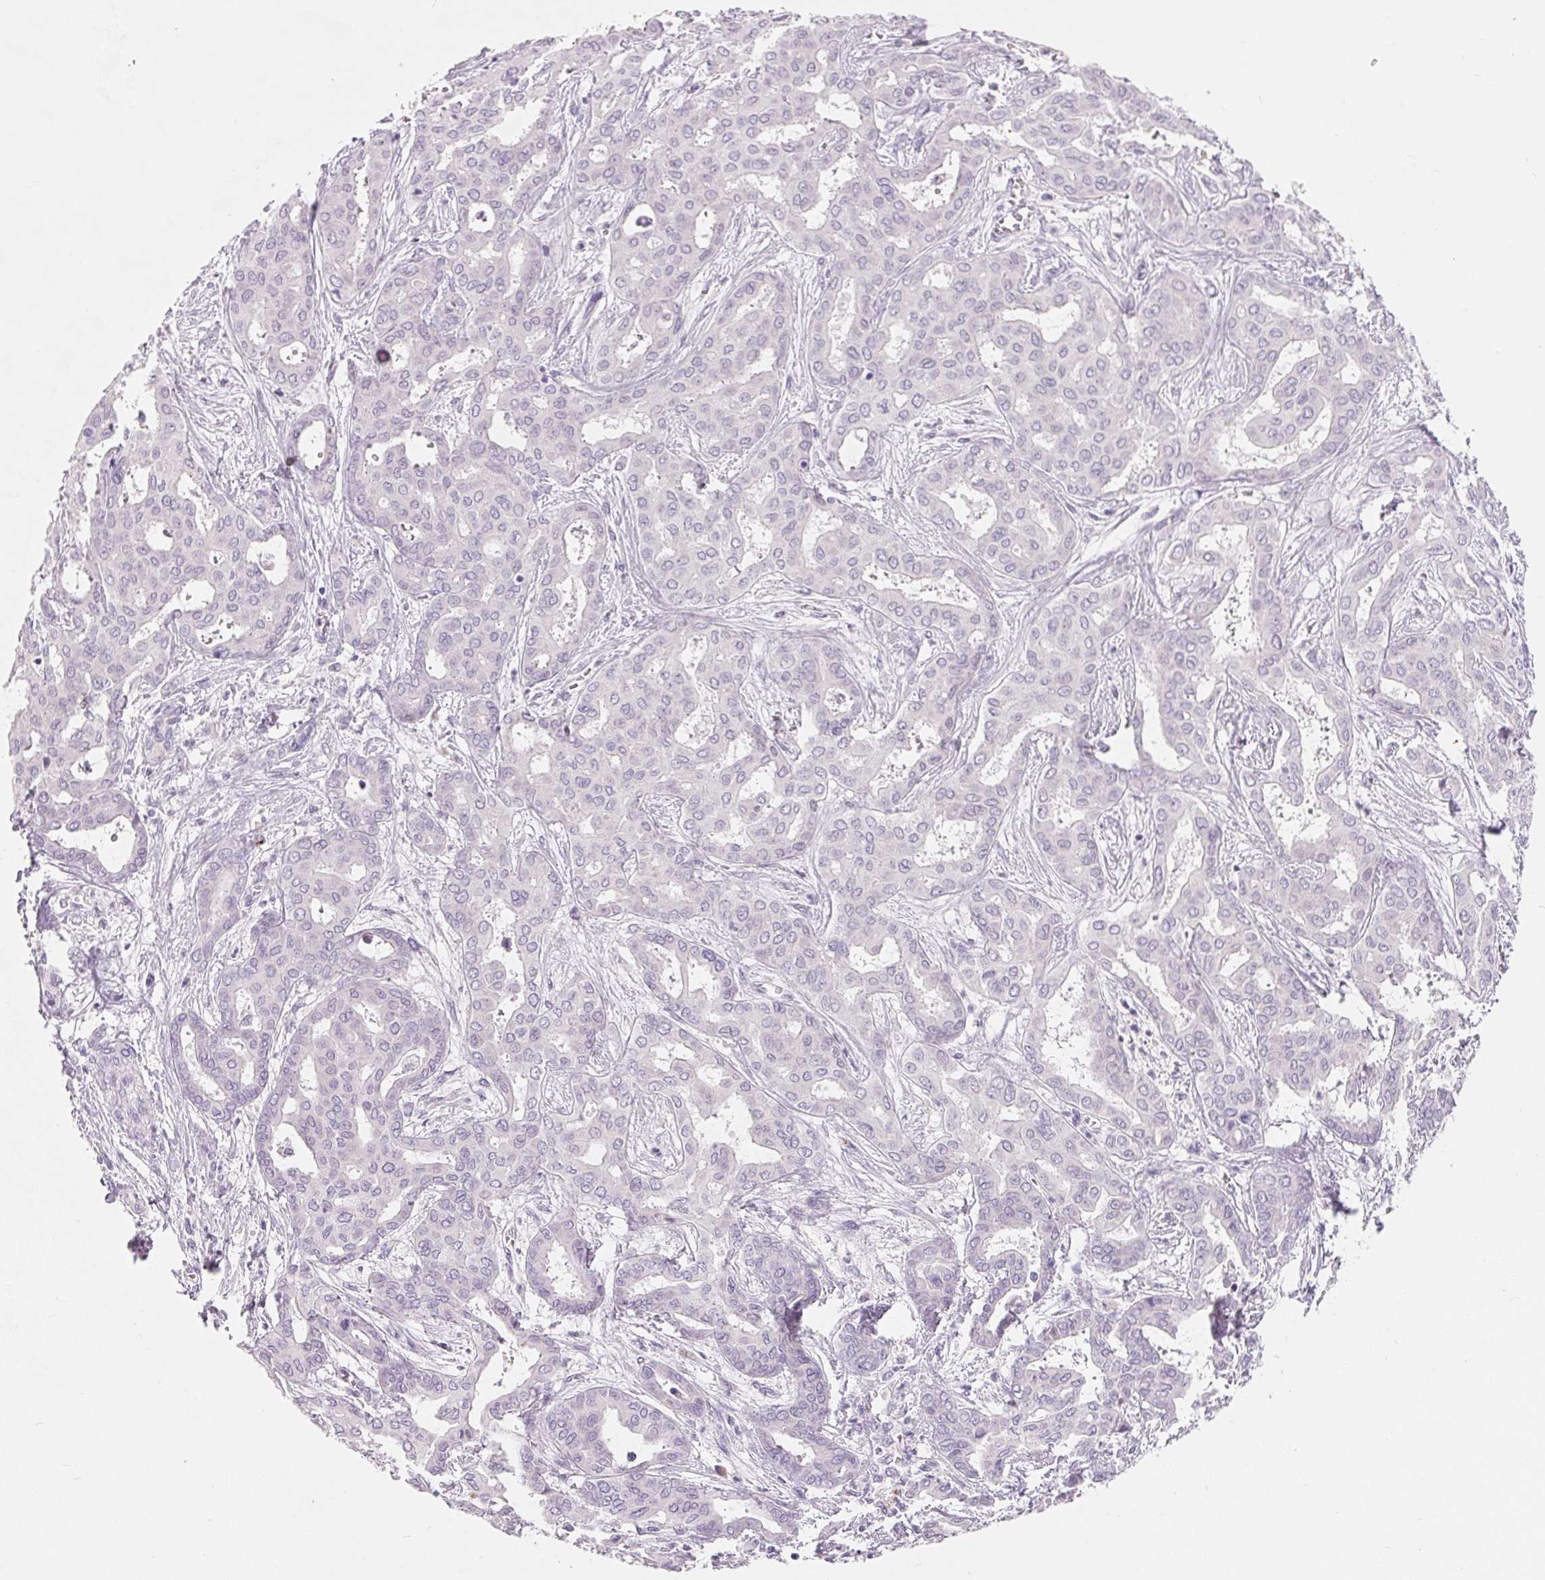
{"staining": {"intensity": "negative", "quantity": "none", "location": "none"}, "tissue": "liver cancer", "cell_type": "Tumor cells", "image_type": "cancer", "snomed": [{"axis": "morphology", "description": "Cholangiocarcinoma"}, {"axis": "topography", "description": "Liver"}], "caption": "The image demonstrates no significant expression in tumor cells of liver cancer.", "gene": "SPACA5B", "patient": {"sex": "female", "age": 64}}